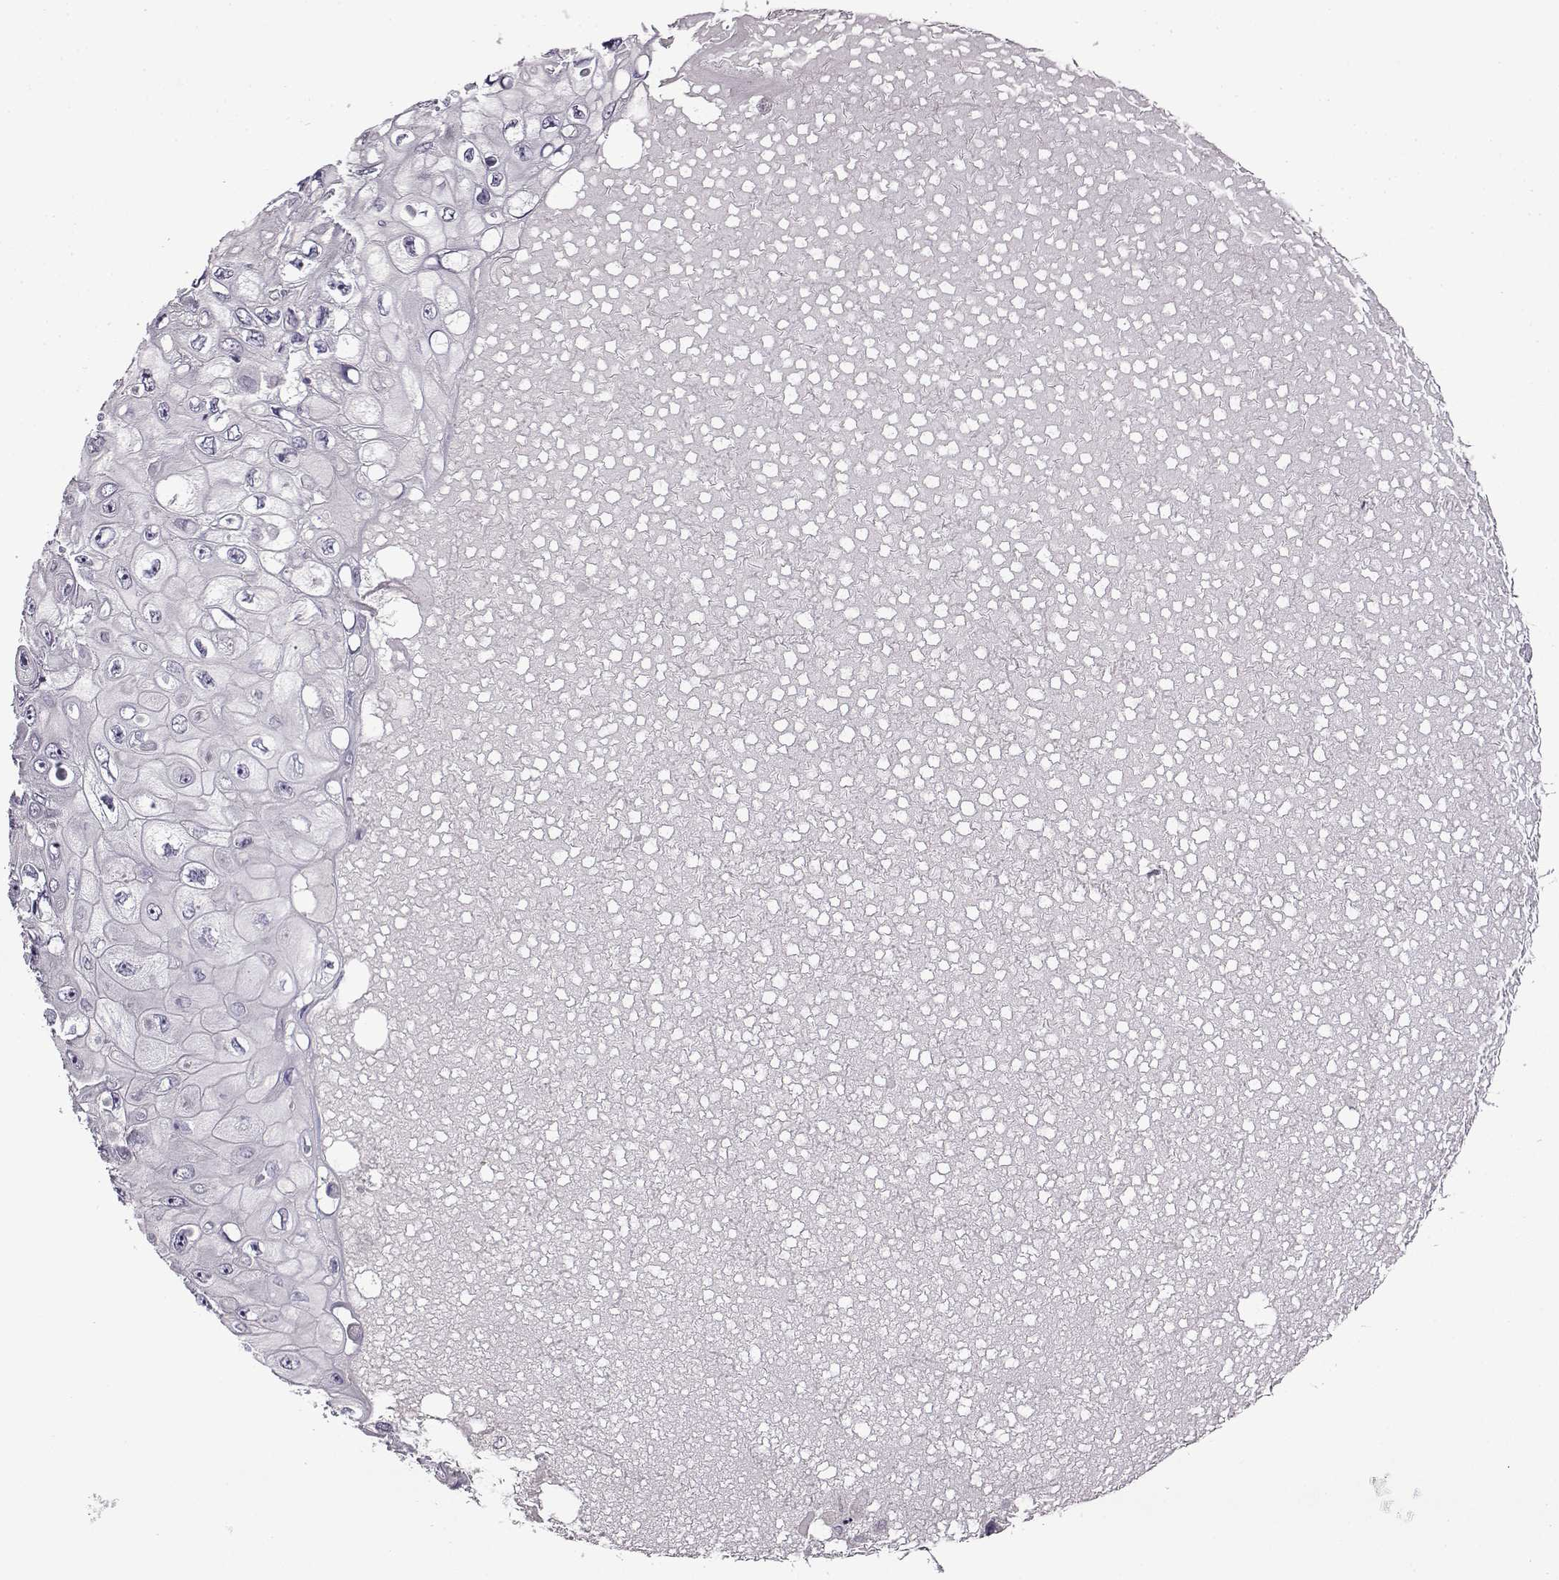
{"staining": {"intensity": "negative", "quantity": "none", "location": "none"}, "tissue": "skin cancer", "cell_type": "Tumor cells", "image_type": "cancer", "snomed": [{"axis": "morphology", "description": "Squamous cell carcinoma, NOS"}, {"axis": "topography", "description": "Skin"}], "caption": "Immunohistochemistry (IHC) of human squamous cell carcinoma (skin) demonstrates no expression in tumor cells.", "gene": "EDDM3B", "patient": {"sex": "male", "age": 82}}